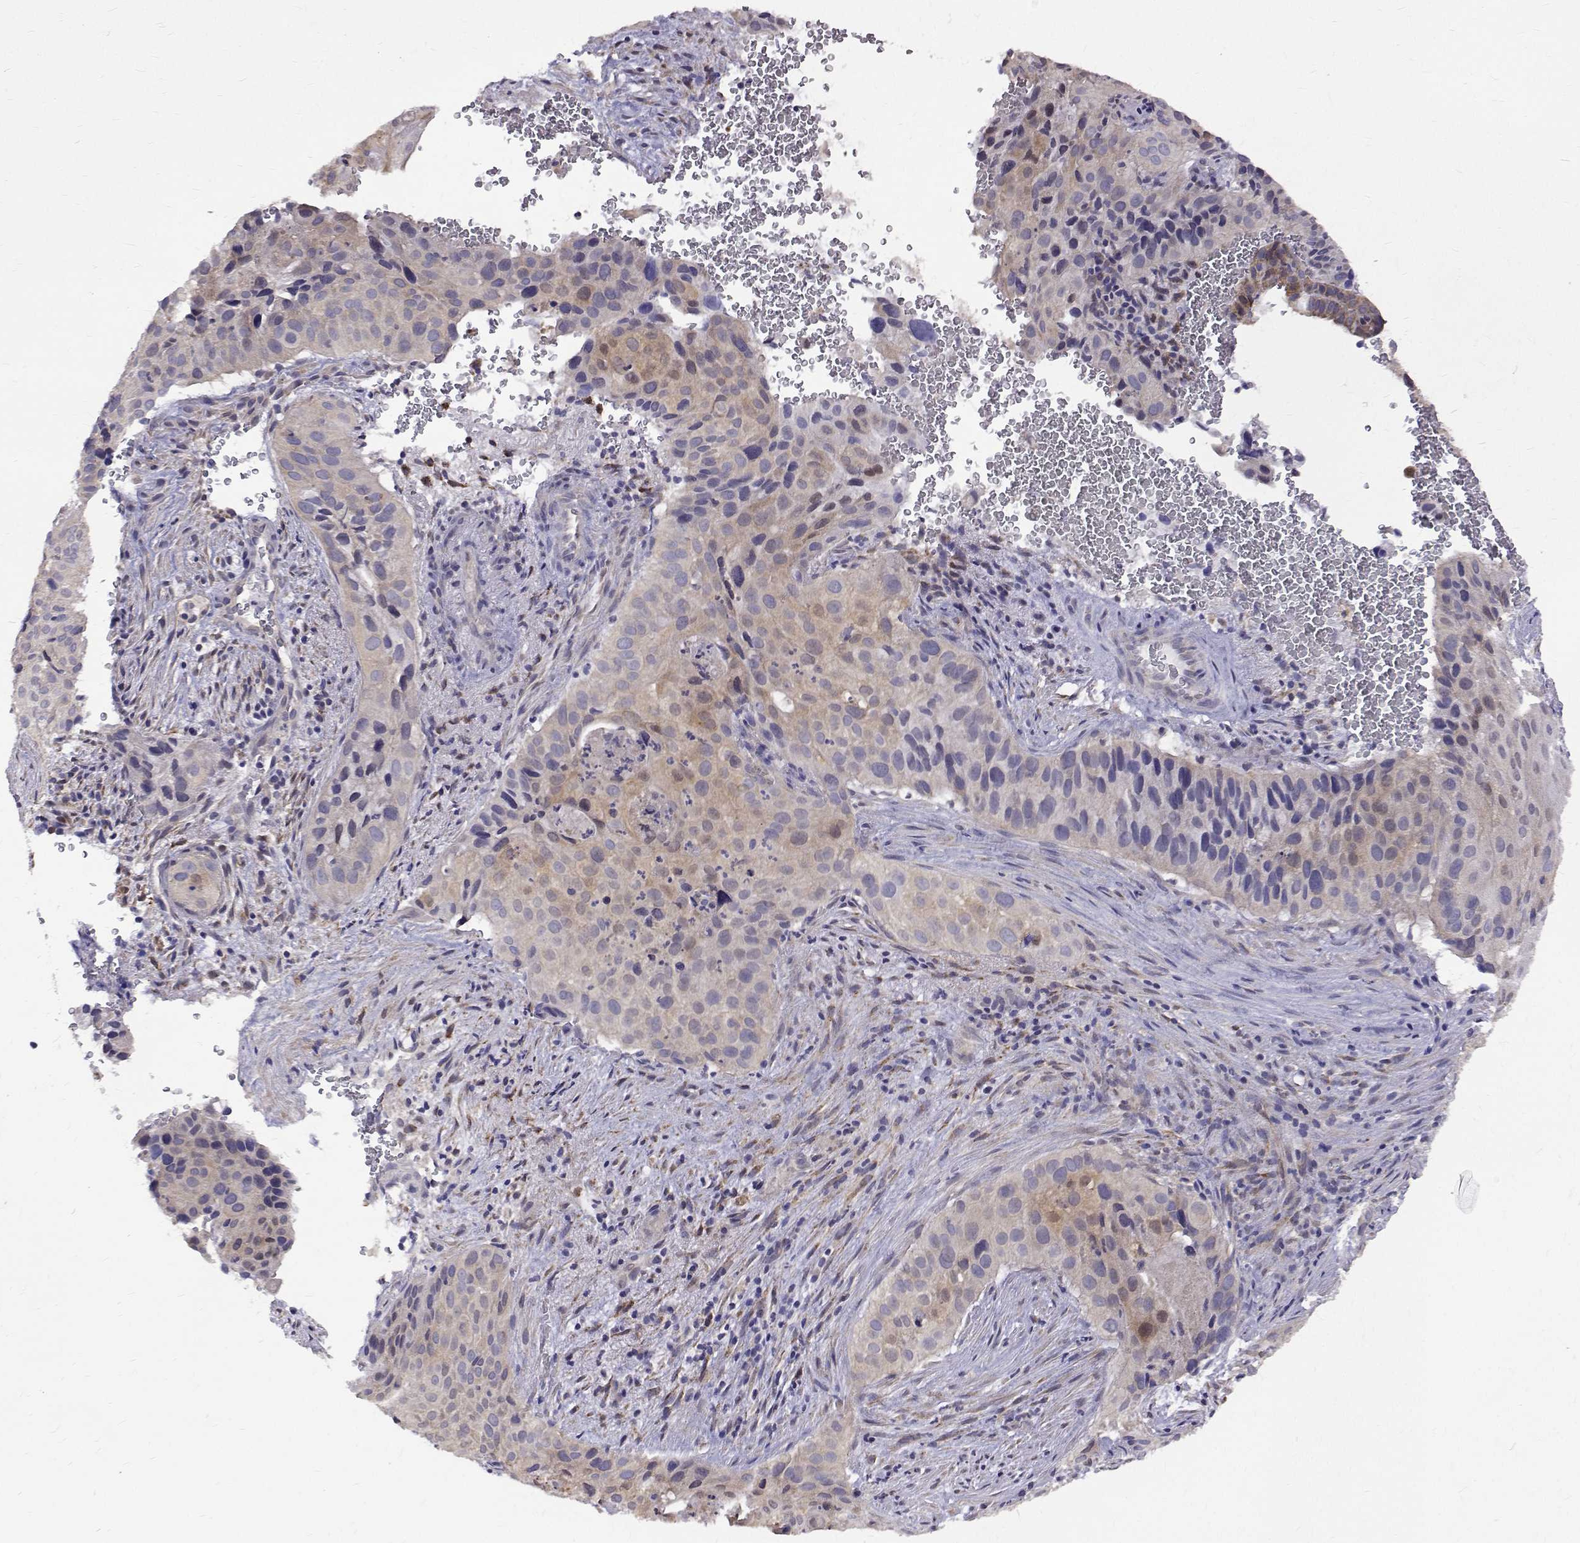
{"staining": {"intensity": "weak", "quantity": "<25%", "location": "cytoplasmic/membranous"}, "tissue": "cervical cancer", "cell_type": "Tumor cells", "image_type": "cancer", "snomed": [{"axis": "morphology", "description": "Squamous cell carcinoma, NOS"}, {"axis": "topography", "description": "Cervix"}], "caption": "Immunohistochemistry micrograph of human cervical cancer (squamous cell carcinoma) stained for a protein (brown), which reveals no staining in tumor cells.", "gene": "PADI1", "patient": {"sex": "female", "age": 38}}